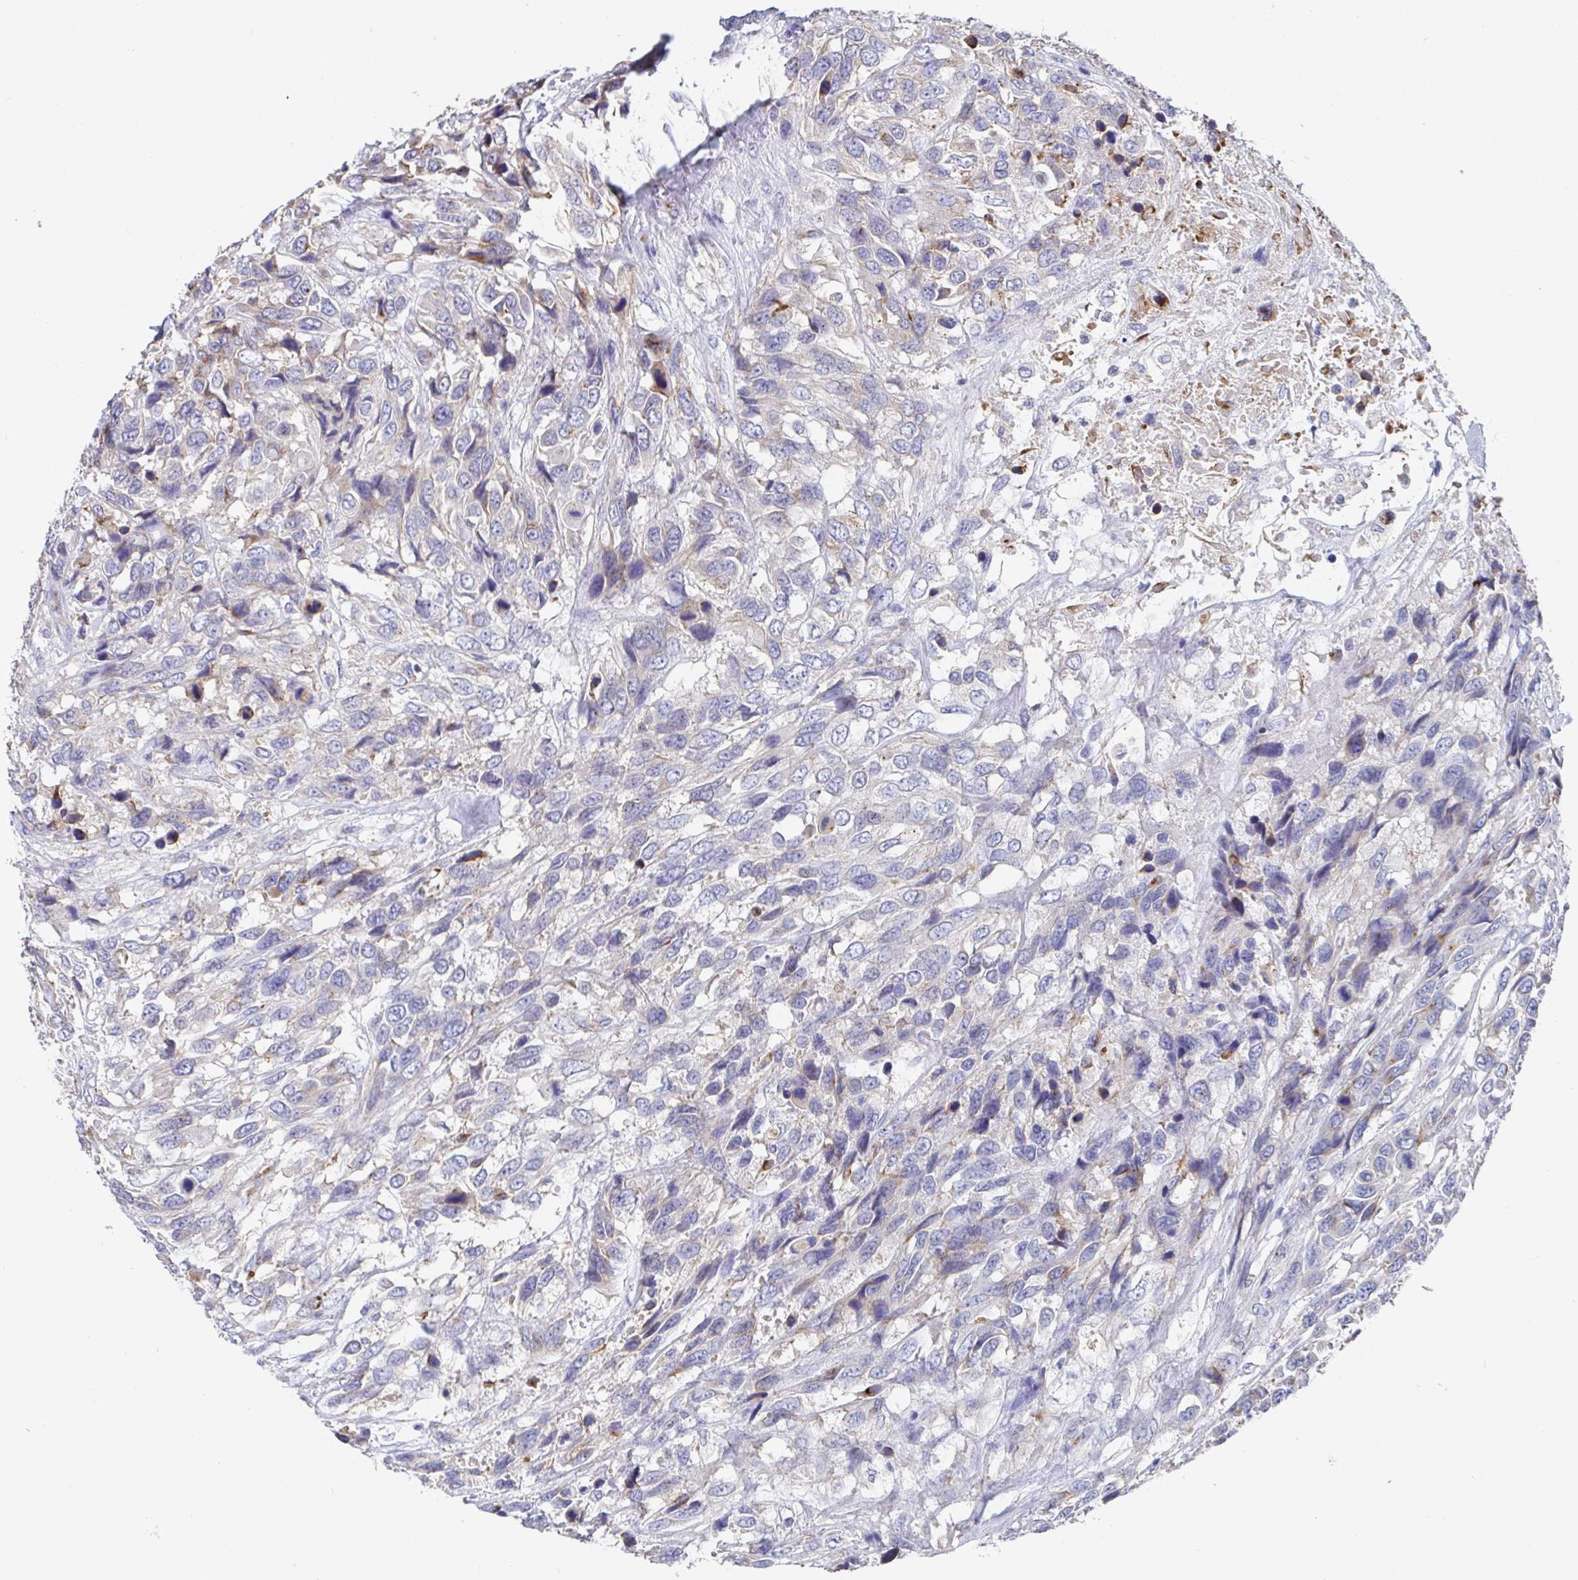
{"staining": {"intensity": "moderate", "quantity": "<25%", "location": "cytoplasmic/membranous"}, "tissue": "urothelial cancer", "cell_type": "Tumor cells", "image_type": "cancer", "snomed": [{"axis": "morphology", "description": "Urothelial carcinoma, High grade"}, {"axis": "topography", "description": "Urinary bladder"}], "caption": "Protein analysis of high-grade urothelial carcinoma tissue demonstrates moderate cytoplasmic/membranous staining in approximately <25% of tumor cells.", "gene": "TAS2R39", "patient": {"sex": "female", "age": 70}}